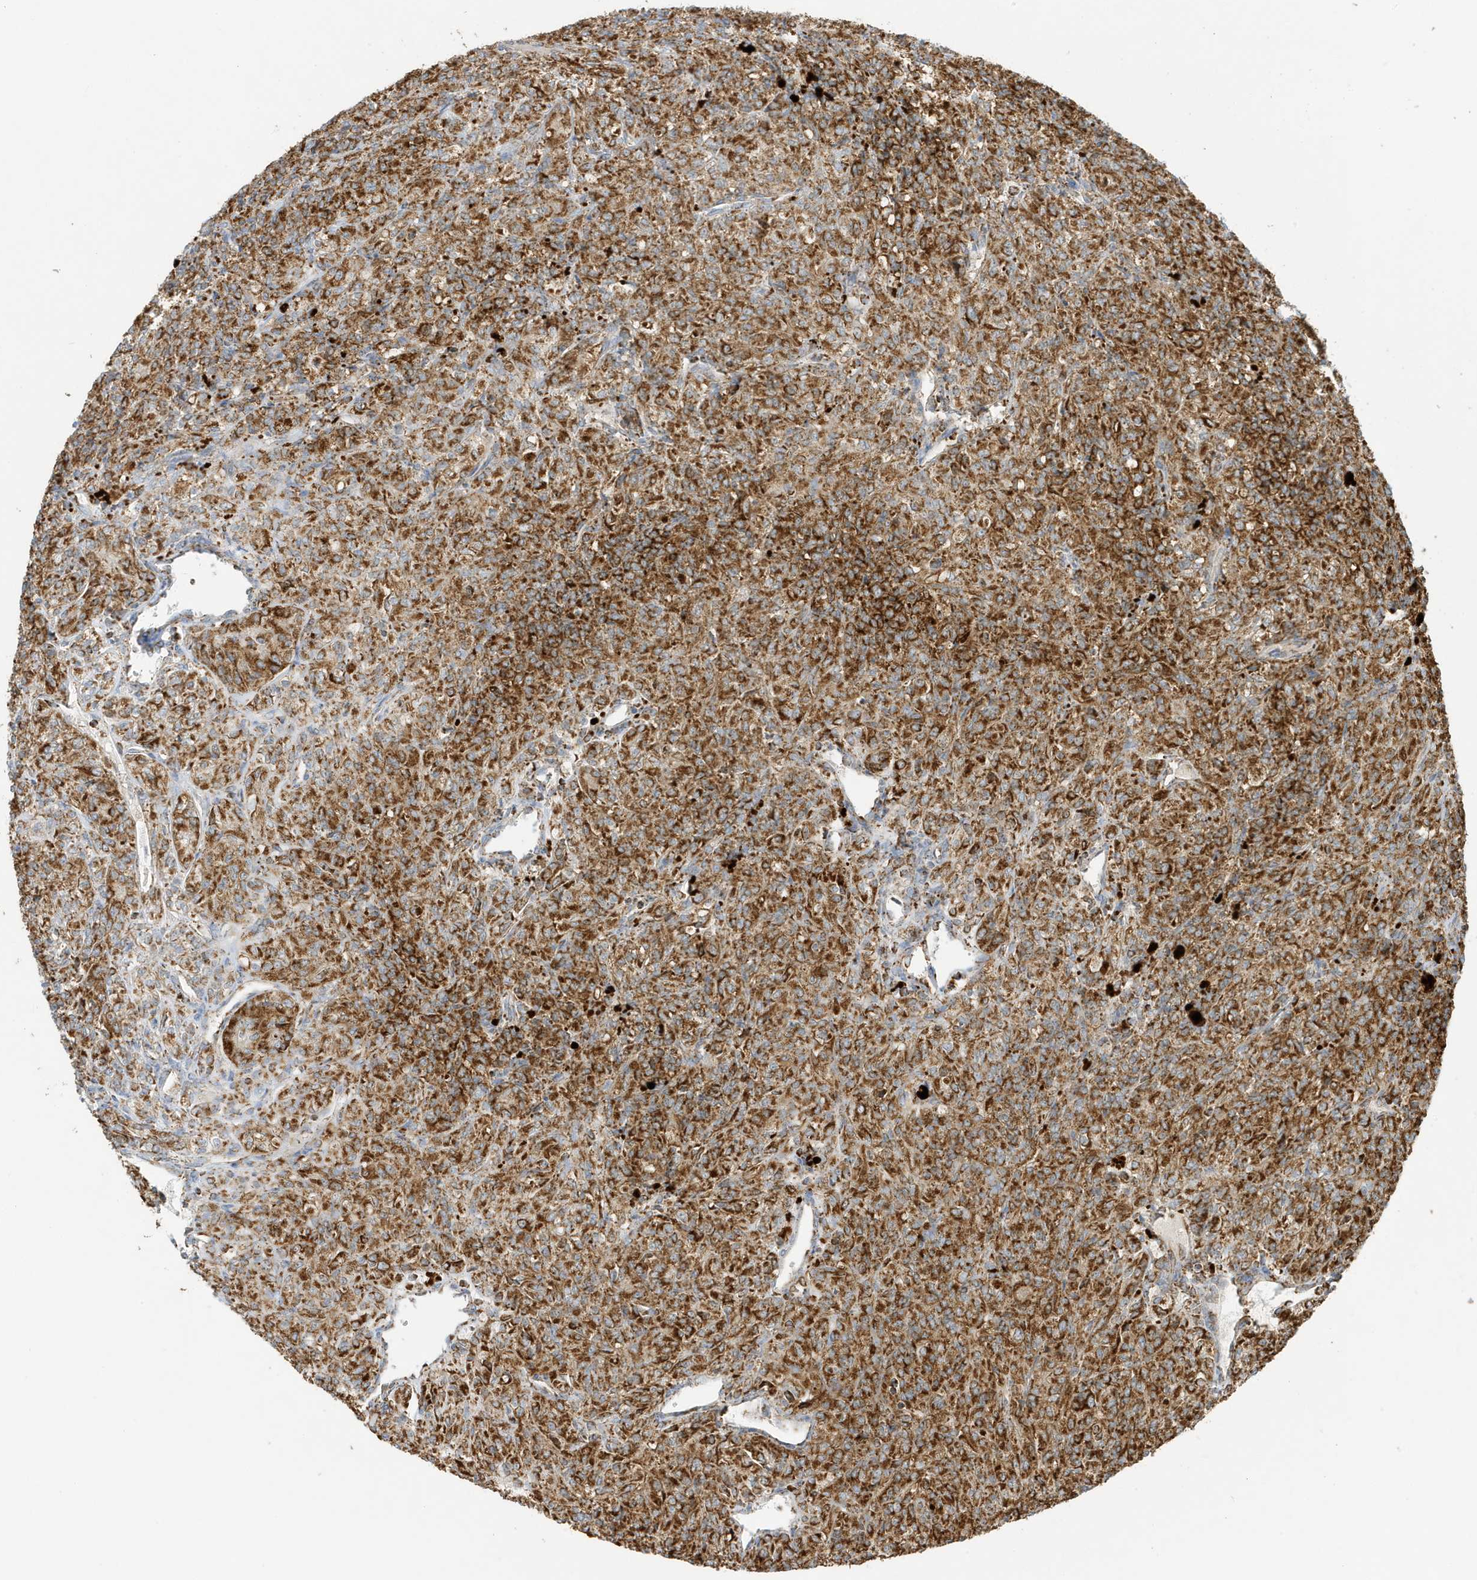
{"staining": {"intensity": "strong", "quantity": ">75%", "location": "cytoplasmic/membranous"}, "tissue": "renal cancer", "cell_type": "Tumor cells", "image_type": "cancer", "snomed": [{"axis": "morphology", "description": "Adenocarcinoma, NOS"}, {"axis": "topography", "description": "Kidney"}], "caption": "Strong cytoplasmic/membranous protein positivity is seen in about >75% of tumor cells in renal cancer.", "gene": "ATP5ME", "patient": {"sex": "male", "age": 77}}